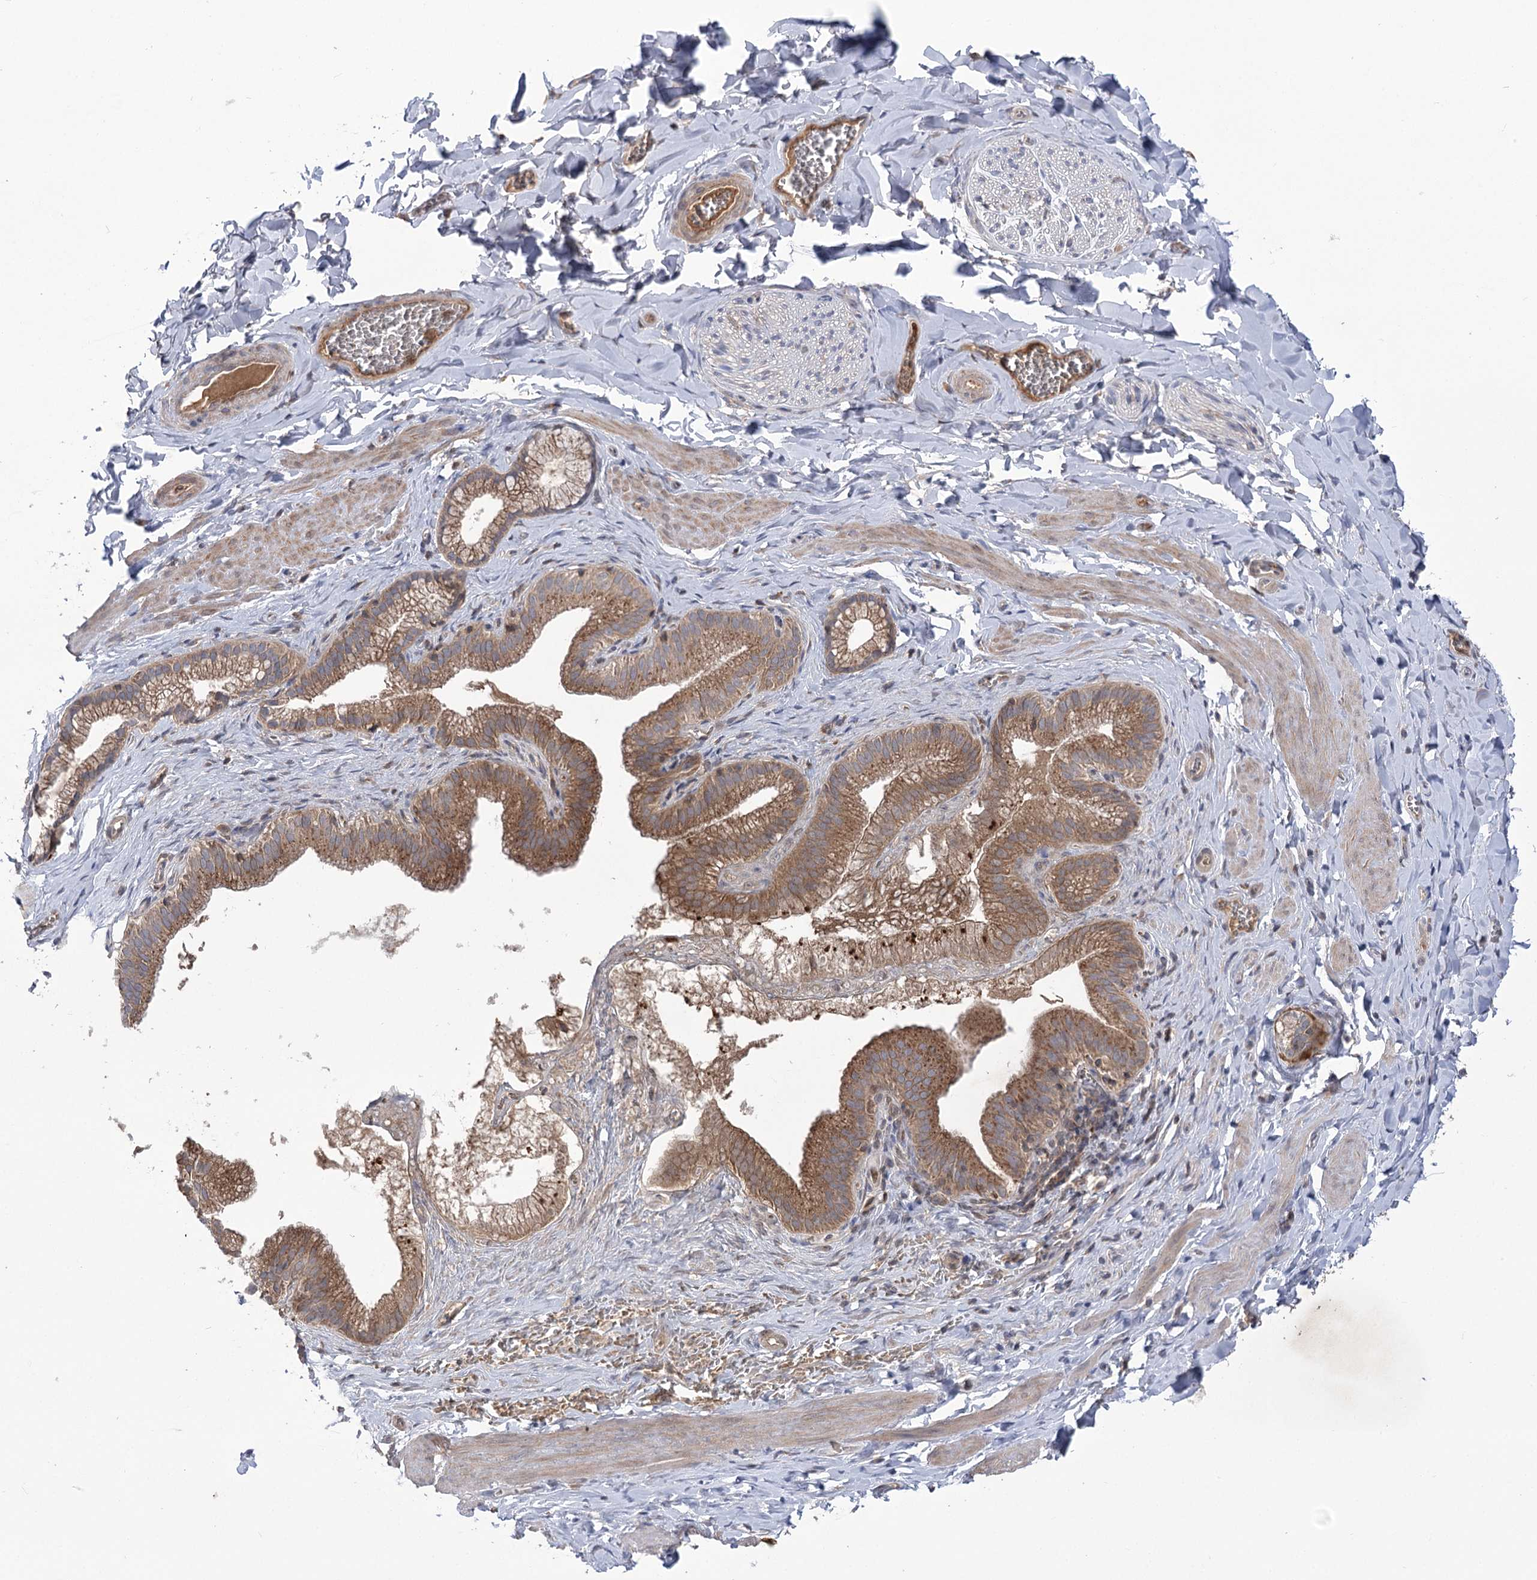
{"staining": {"intensity": "negative", "quantity": "none", "location": "none"}, "tissue": "adipose tissue", "cell_type": "Adipocytes", "image_type": "normal", "snomed": [{"axis": "morphology", "description": "Normal tissue, NOS"}, {"axis": "topography", "description": "Gallbladder"}, {"axis": "topography", "description": "Peripheral nerve tissue"}], "caption": "Adipose tissue was stained to show a protein in brown. There is no significant staining in adipocytes. (DAB immunohistochemistry visualized using brightfield microscopy, high magnification).", "gene": "GBF1", "patient": {"sex": "male", "age": 38}}